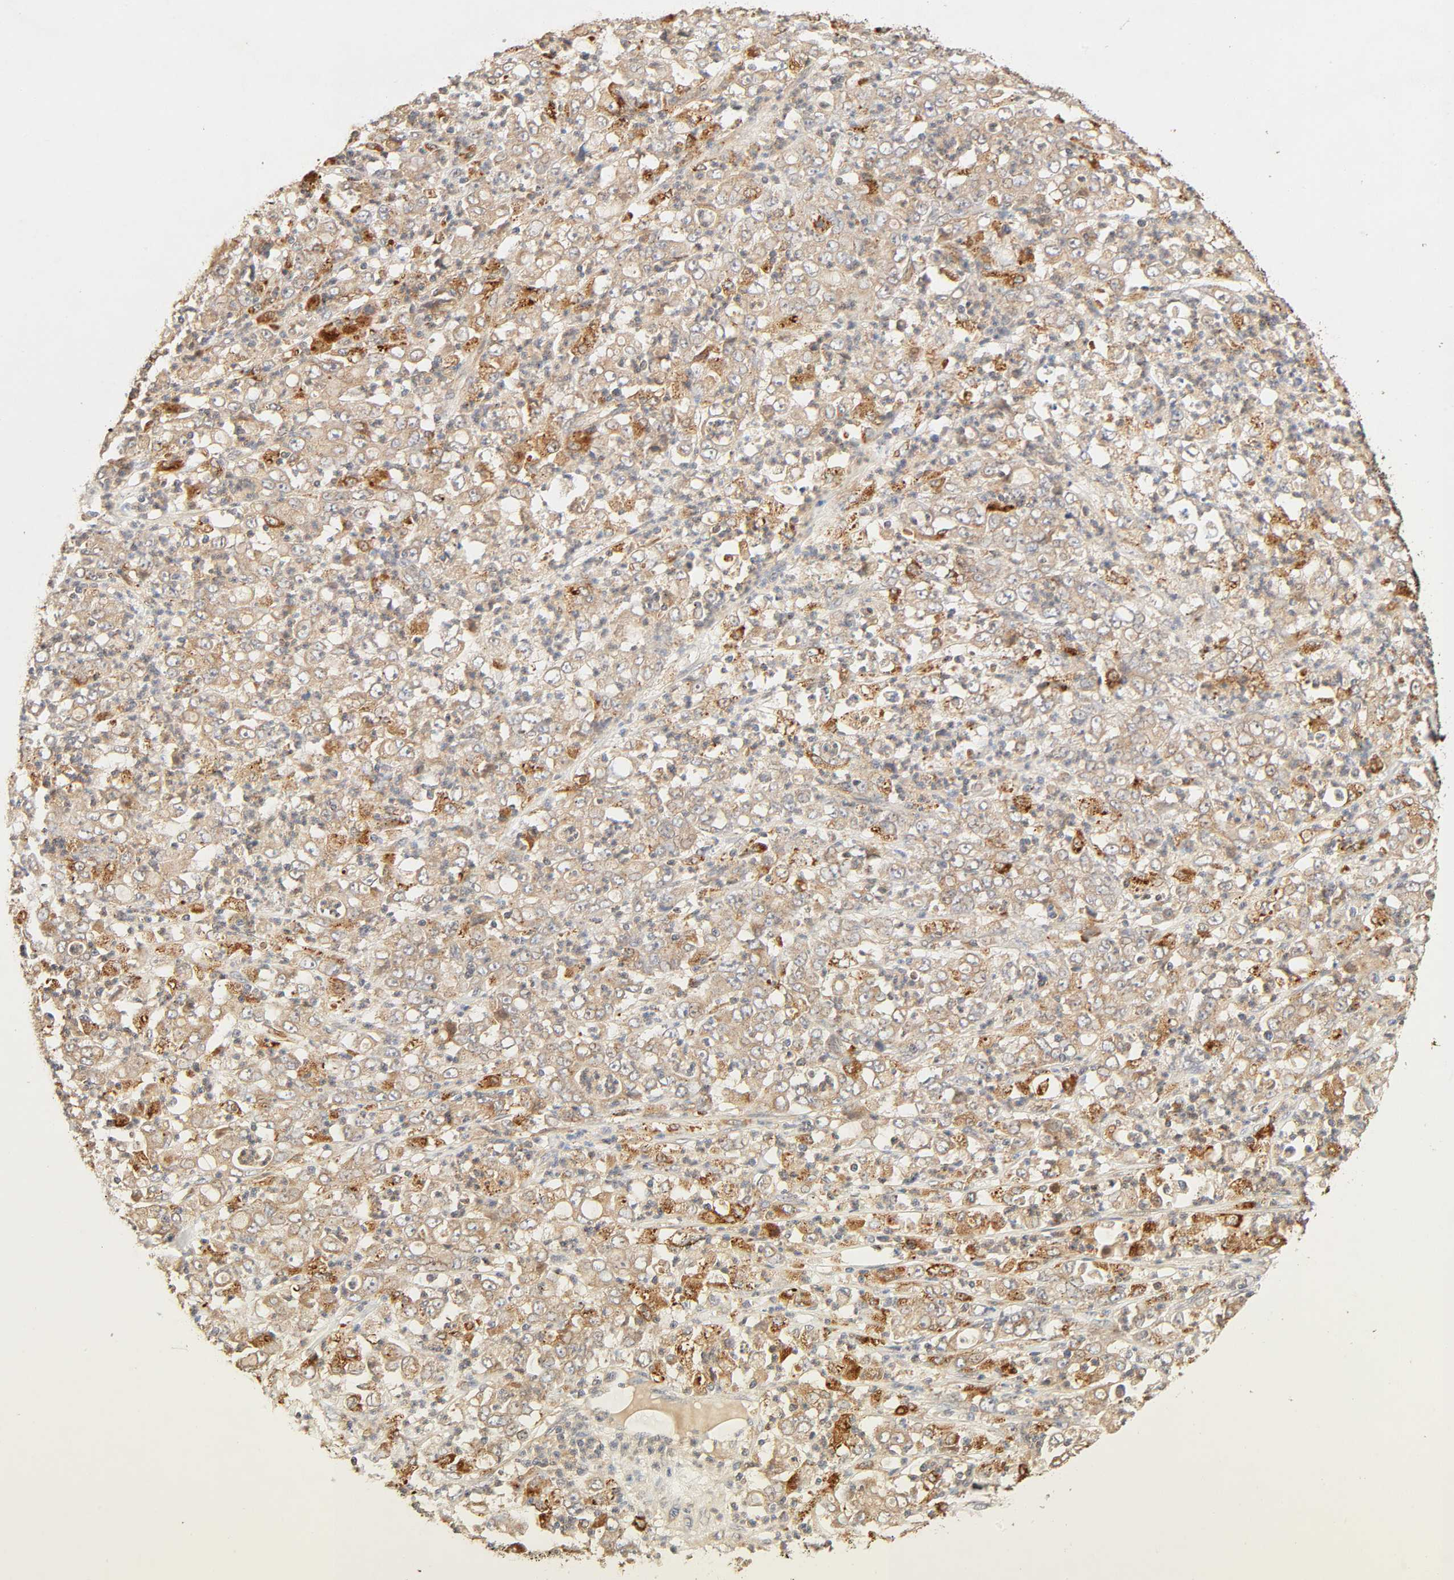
{"staining": {"intensity": "moderate", "quantity": ">75%", "location": "cytoplasmic/membranous"}, "tissue": "stomach cancer", "cell_type": "Tumor cells", "image_type": "cancer", "snomed": [{"axis": "morphology", "description": "Adenocarcinoma, NOS"}, {"axis": "topography", "description": "Stomach, lower"}], "caption": "This is an image of immunohistochemistry staining of stomach adenocarcinoma, which shows moderate staining in the cytoplasmic/membranous of tumor cells.", "gene": "MAPK6", "patient": {"sex": "female", "age": 71}}